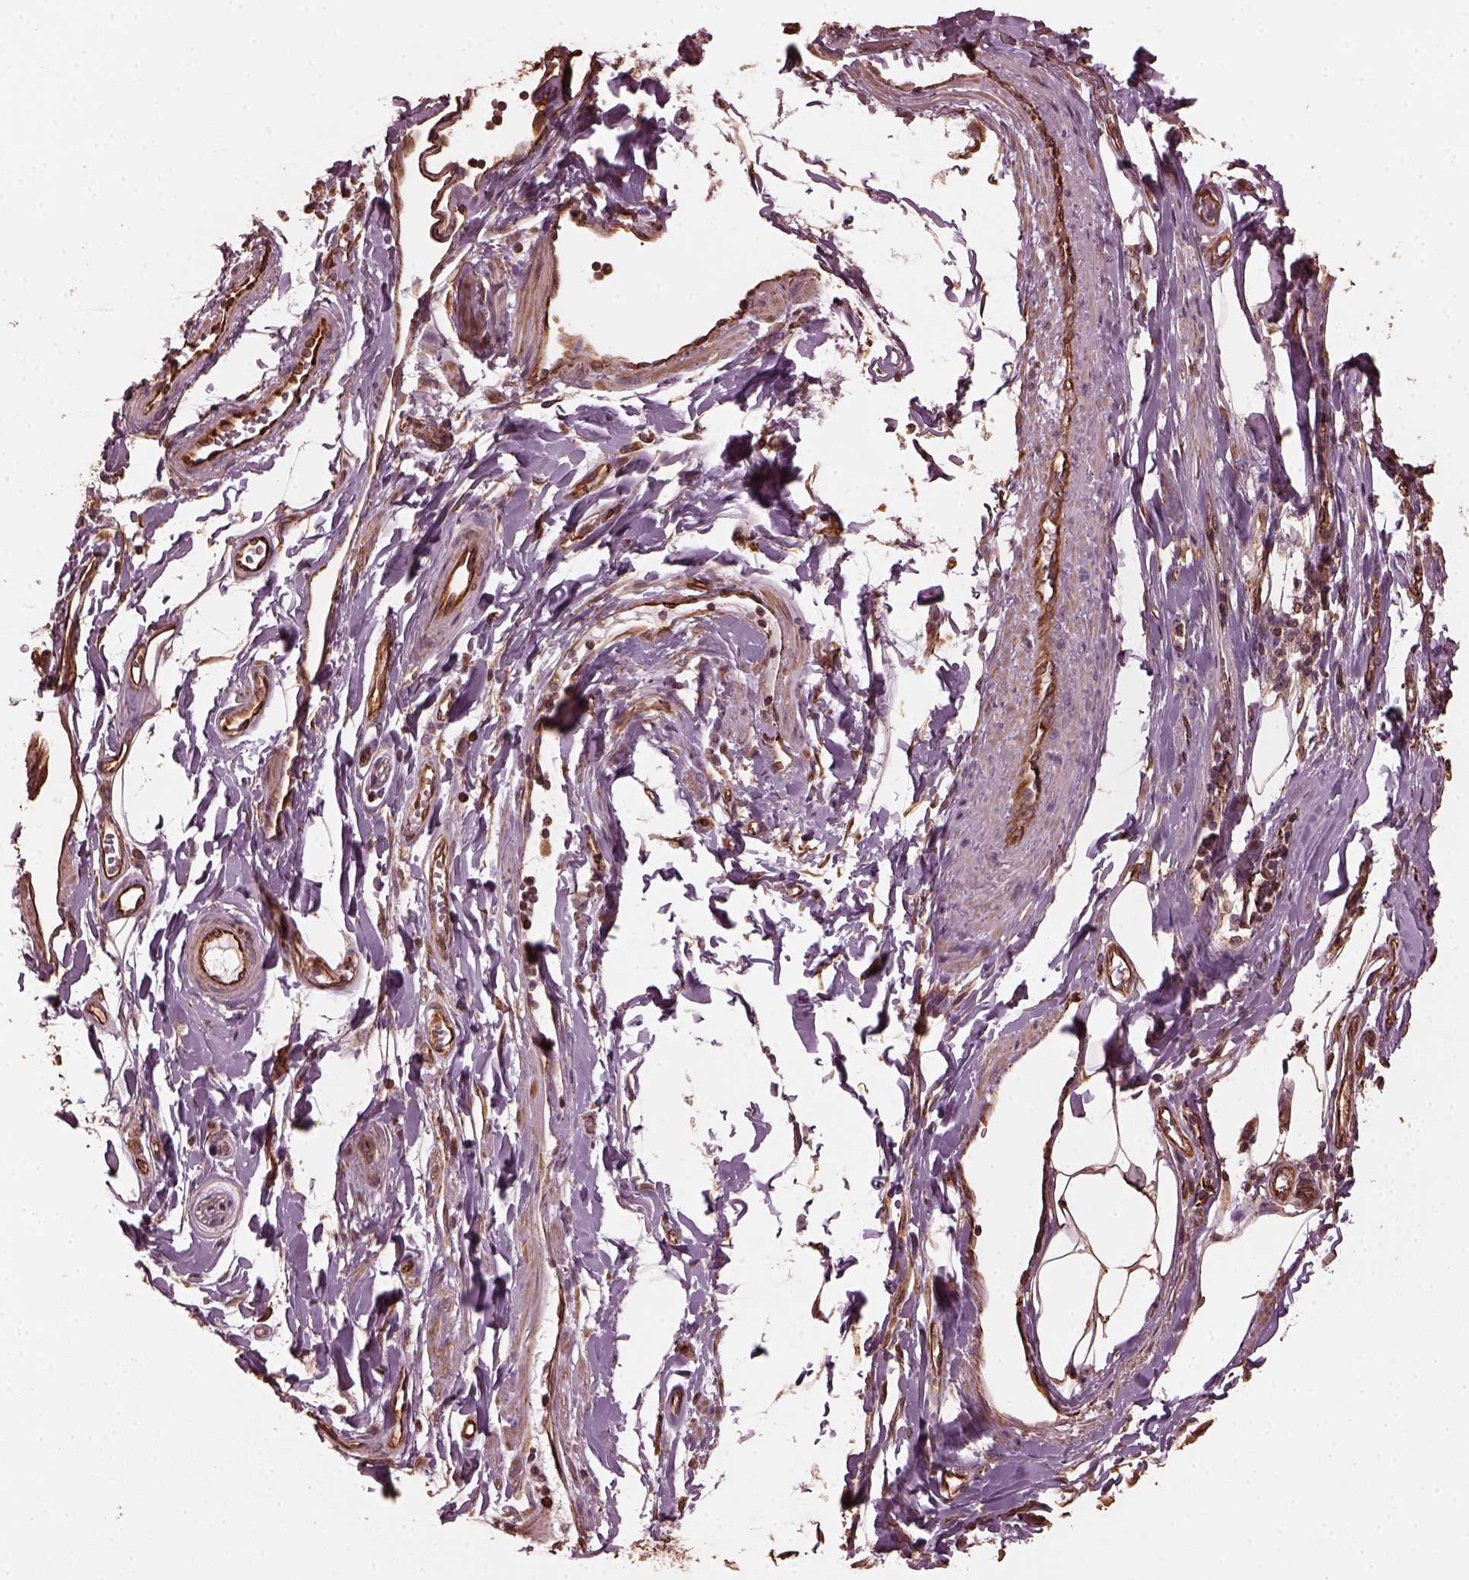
{"staining": {"intensity": "negative", "quantity": "none", "location": "none"}, "tissue": "melanoma", "cell_type": "Tumor cells", "image_type": "cancer", "snomed": [{"axis": "morphology", "description": "Malignant melanoma, Metastatic site"}, {"axis": "topography", "description": "Lymph node"}], "caption": "A high-resolution image shows IHC staining of melanoma, which exhibits no significant expression in tumor cells.", "gene": "GTPBP1", "patient": {"sex": "female", "age": 64}}